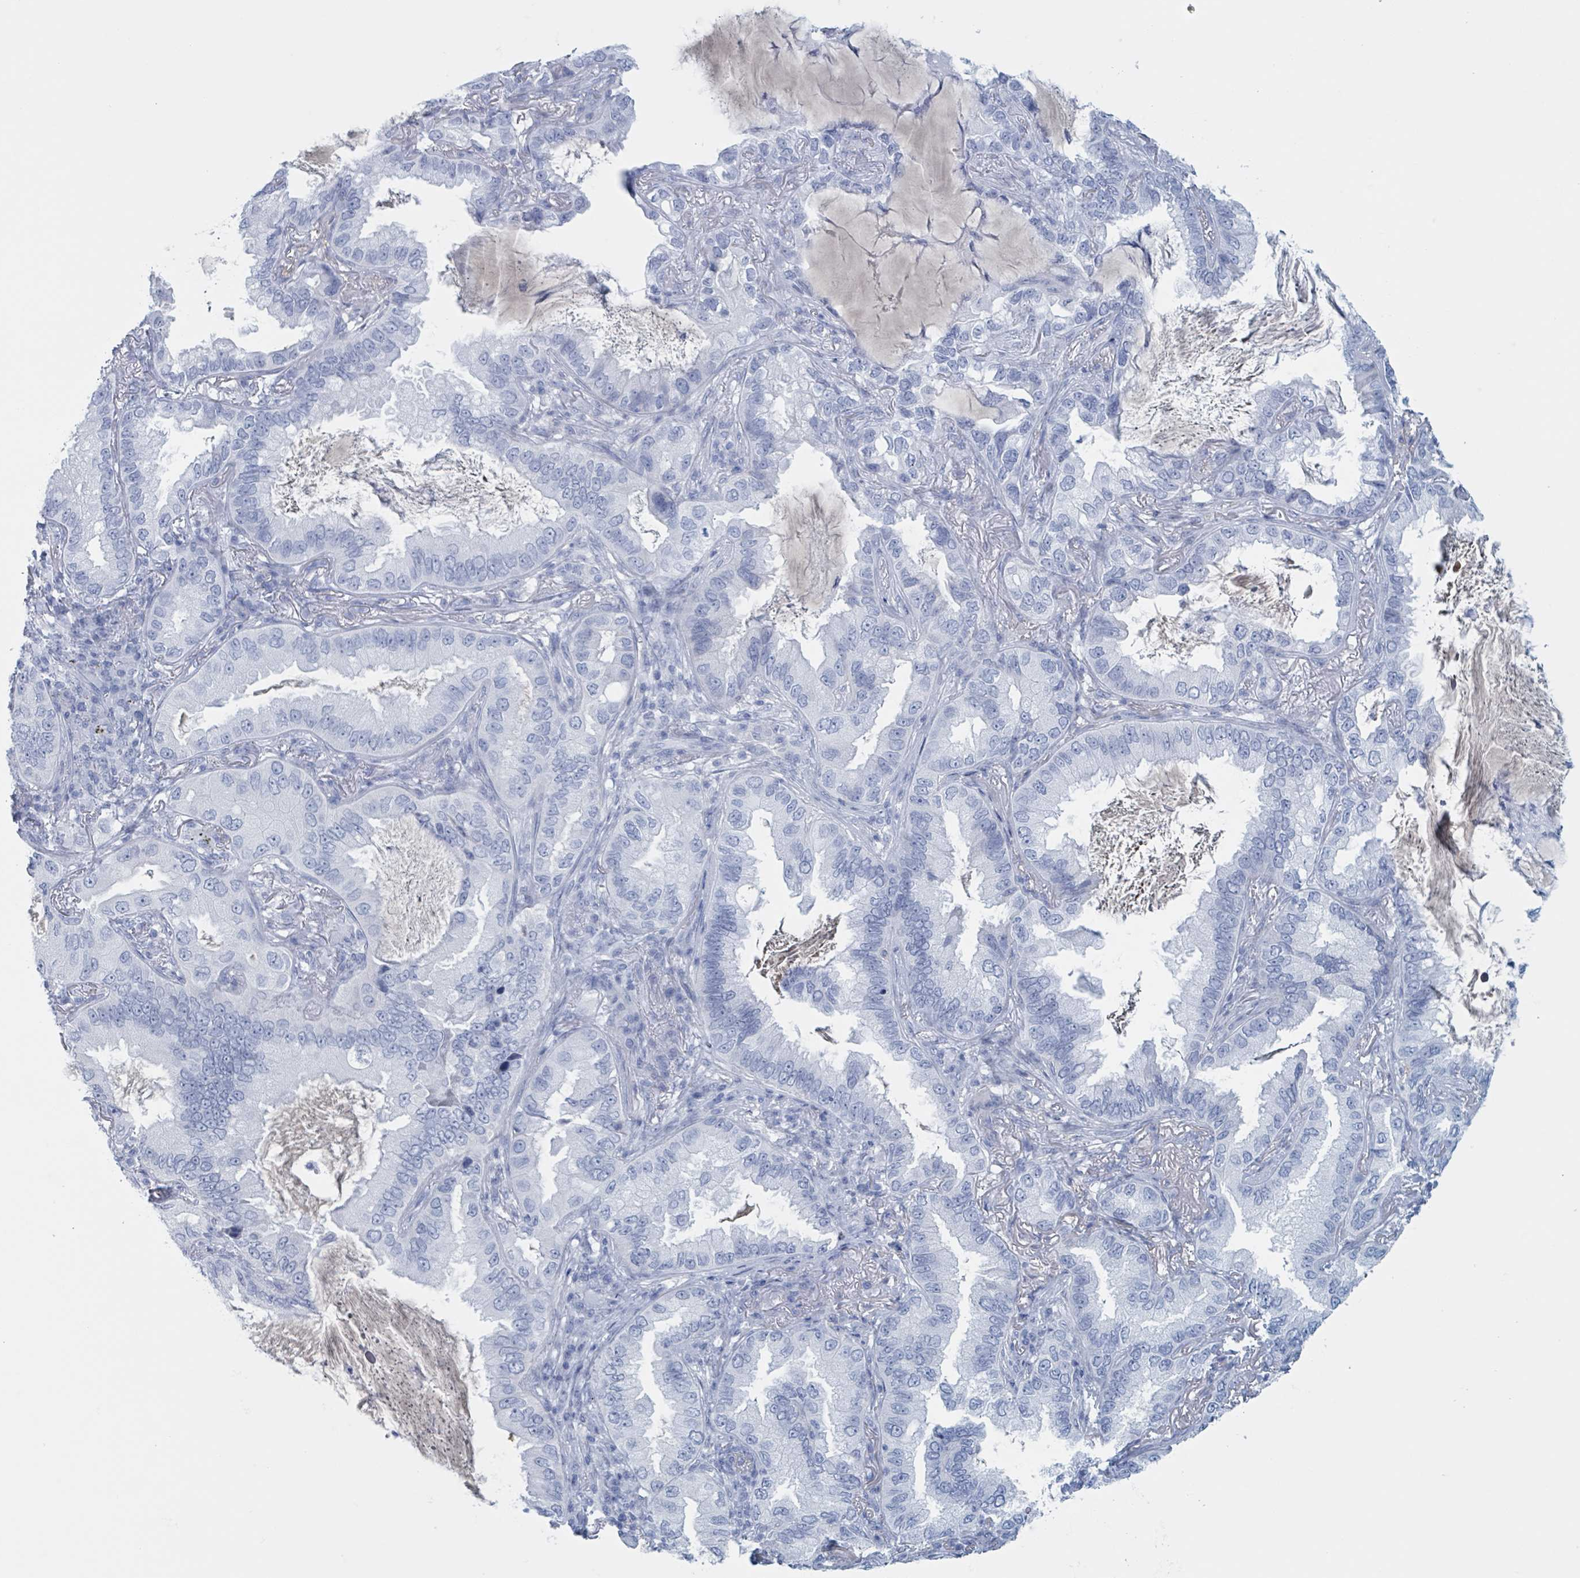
{"staining": {"intensity": "negative", "quantity": "none", "location": "none"}, "tissue": "lung cancer", "cell_type": "Tumor cells", "image_type": "cancer", "snomed": [{"axis": "morphology", "description": "Adenocarcinoma, NOS"}, {"axis": "topography", "description": "Lung"}], "caption": "IHC micrograph of lung cancer (adenocarcinoma) stained for a protein (brown), which shows no staining in tumor cells.", "gene": "KLK4", "patient": {"sex": "female", "age": 69}}